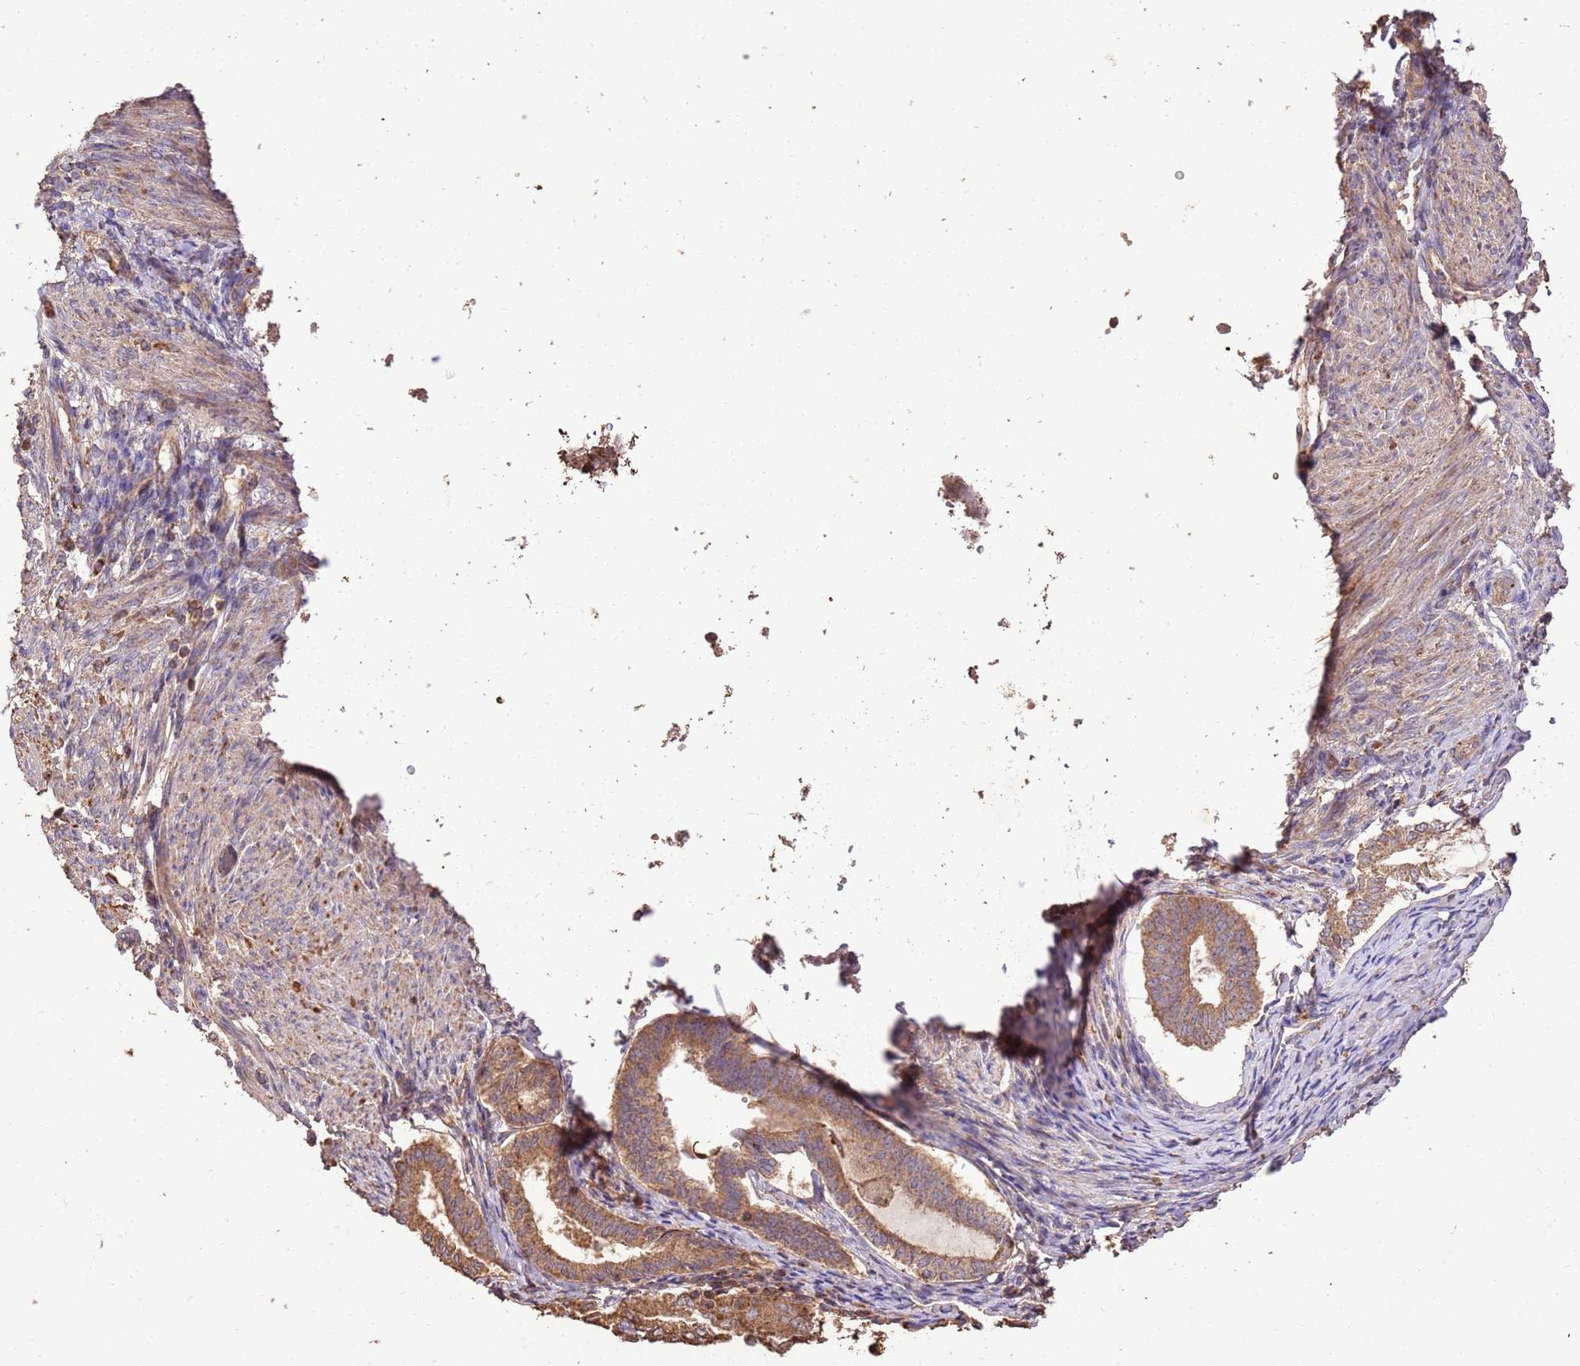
{"staining": {"intensity": "moderate", "quantity": ">75%", "location": "cytoplasmic/membranous"}, "tissue": "endometrial cancer", "cell_type": "Tumor cells", "image_type": "cancer", "snomed": [{"axis": "morphology", "description": "Adenocarcinoma, NOS"}, {"axis": "topography", "description": "Endometrium"}], "caption": "IHC (DAB) staining of human endometrial cancer exhibits moderate cytoplasmic/membranous protein expression in approximately >75% of tumor cells. Using DAB (3,3'-diaminobenzidine) (brown) and hematoxylin (blue) stains, captured at high magnification using brightfield microscopy.", "gene": "LRRC28", "patient": {"sex": "female", "age": 81}}